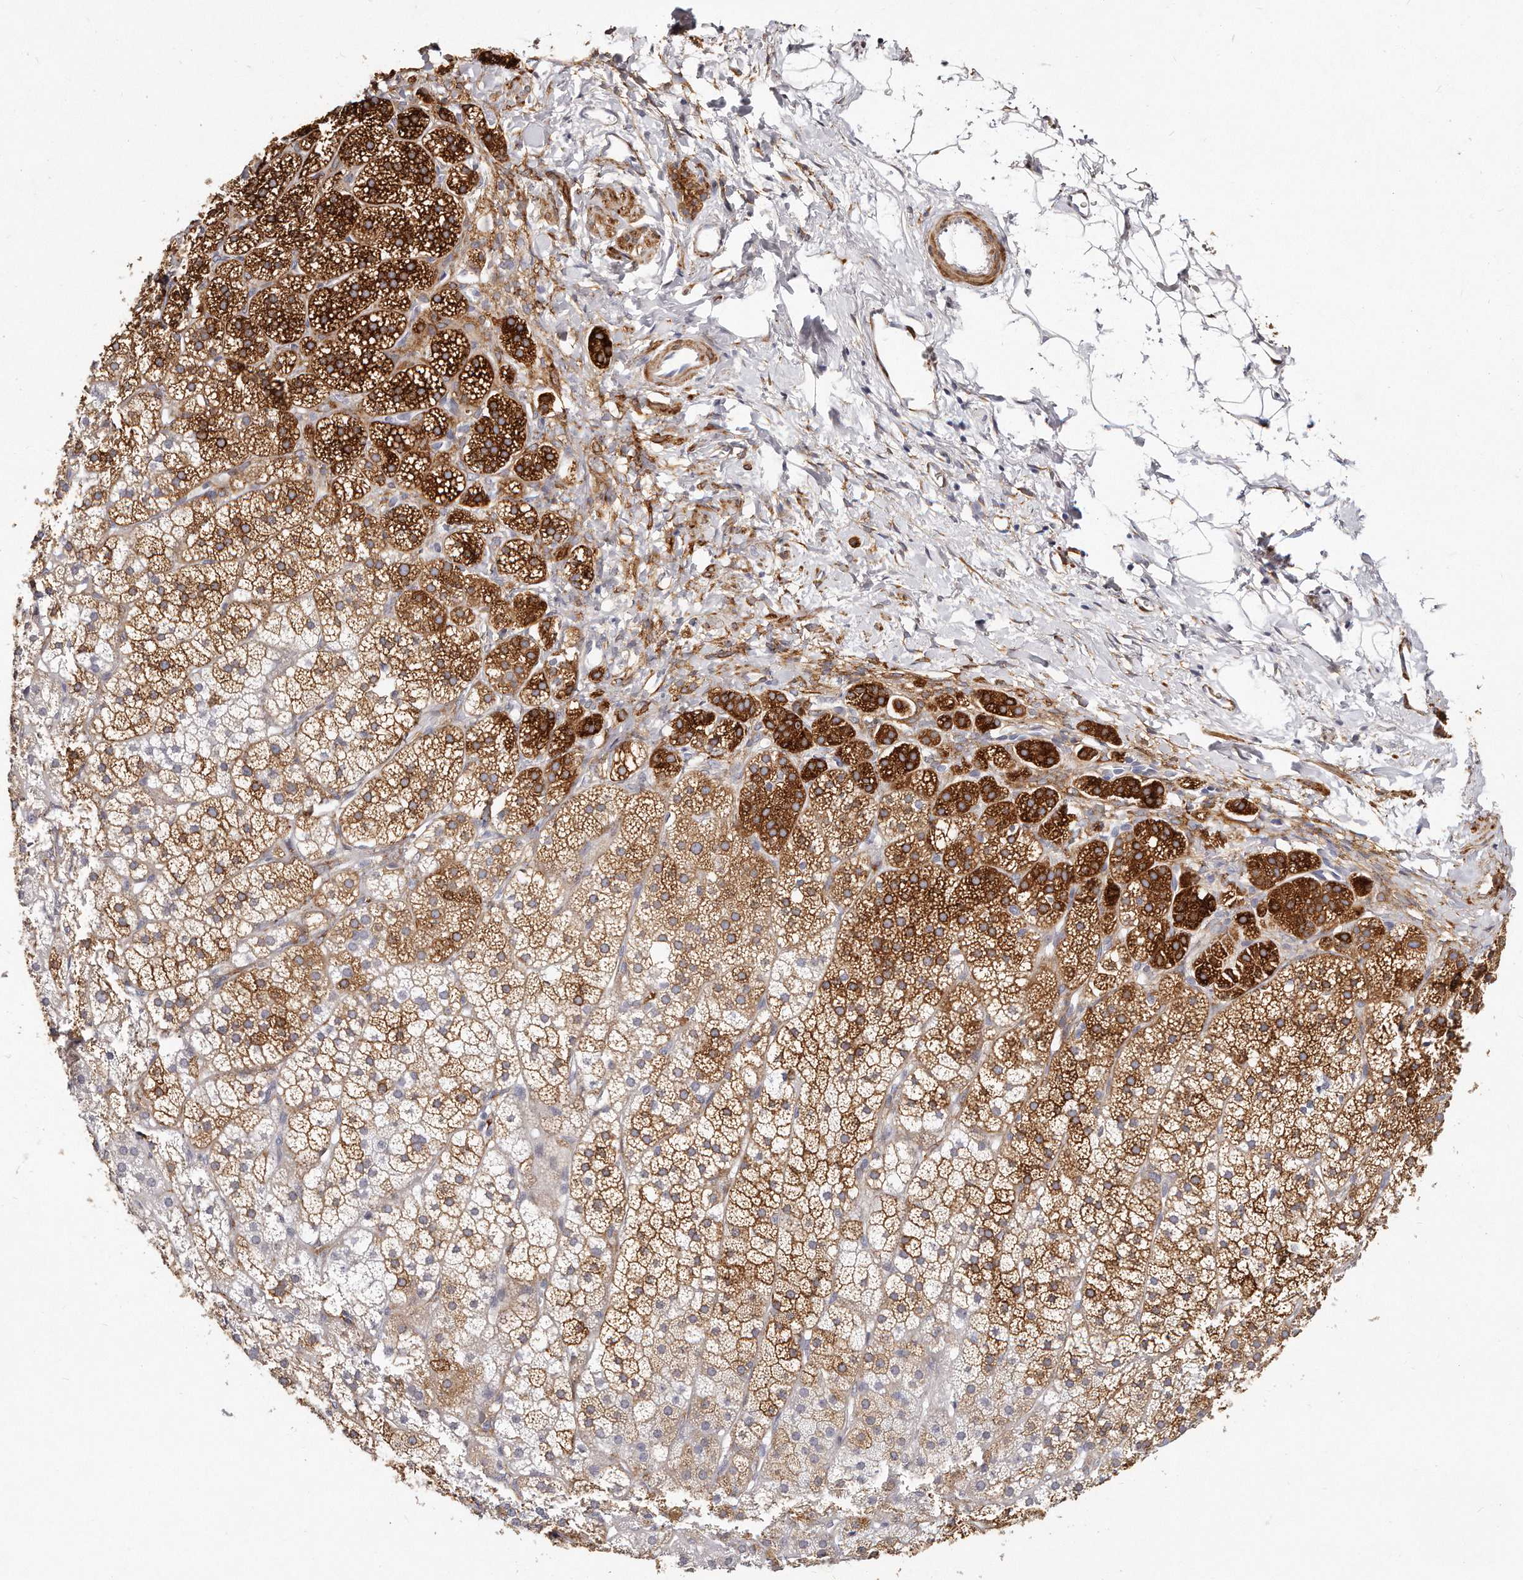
{"staining": {"intensity": "strong", "quantity": "25%-75%", "location": "cytoplasmic/membranous"}, "tissue": "adrenal gland", "cell_type": "Glandular cells", "image_type": "normal", "snomed": [{"axis": "morphology", "description": "Normal tissue, NOS"}, {"axis": "topography", "description": "Adrenal gland"}], "caption": "Immunohistochemical staining of unremarkable human adrenal gland exhibits high levels of strong cytoplasmic/membranous staining in about 25%-75% of glandular cells.", "gene": "LMOD1", "patient": {"sex": "female", "age": 44}}